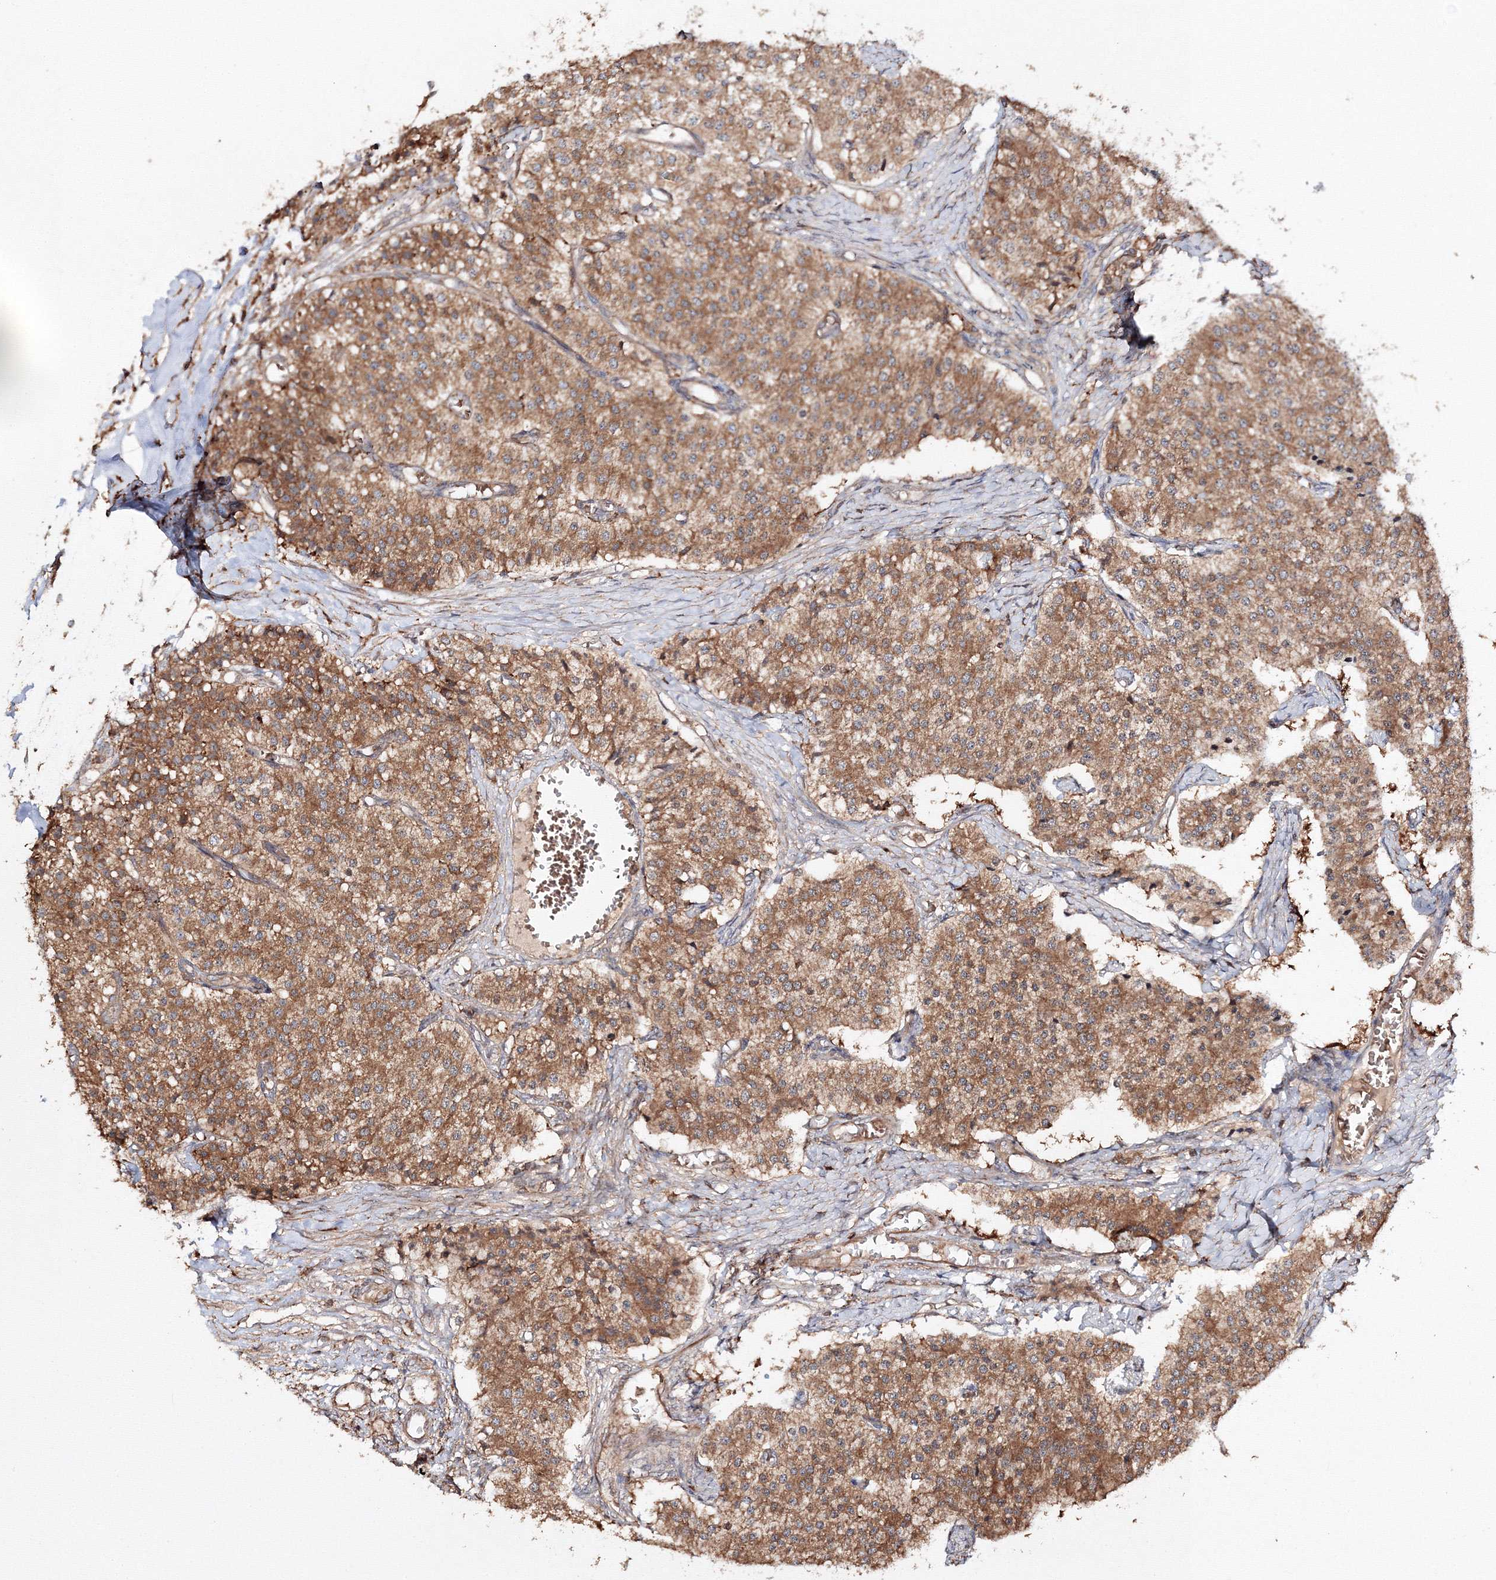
{"staining": {"intensity": "moderate", "quantity": ">75%", "location": "cytoplasmic/membranous"}, "tissue": "carcinoid", "cell_type": "Tumor cells", "image_type": "cancer", "snomed": [{"axis": "morphology", "description": "Carcinoid, malignant, NOS"}, {"axis": "topography", "description": "Colon"}], "caption": "Malignant carcinoid stained with a brown dye demonstrates moderate cytoplasmic/membranous positive staining in about >75% of tumor cells.", "gene": "DDO", "patient": {"sex": "female", "age": 52}}